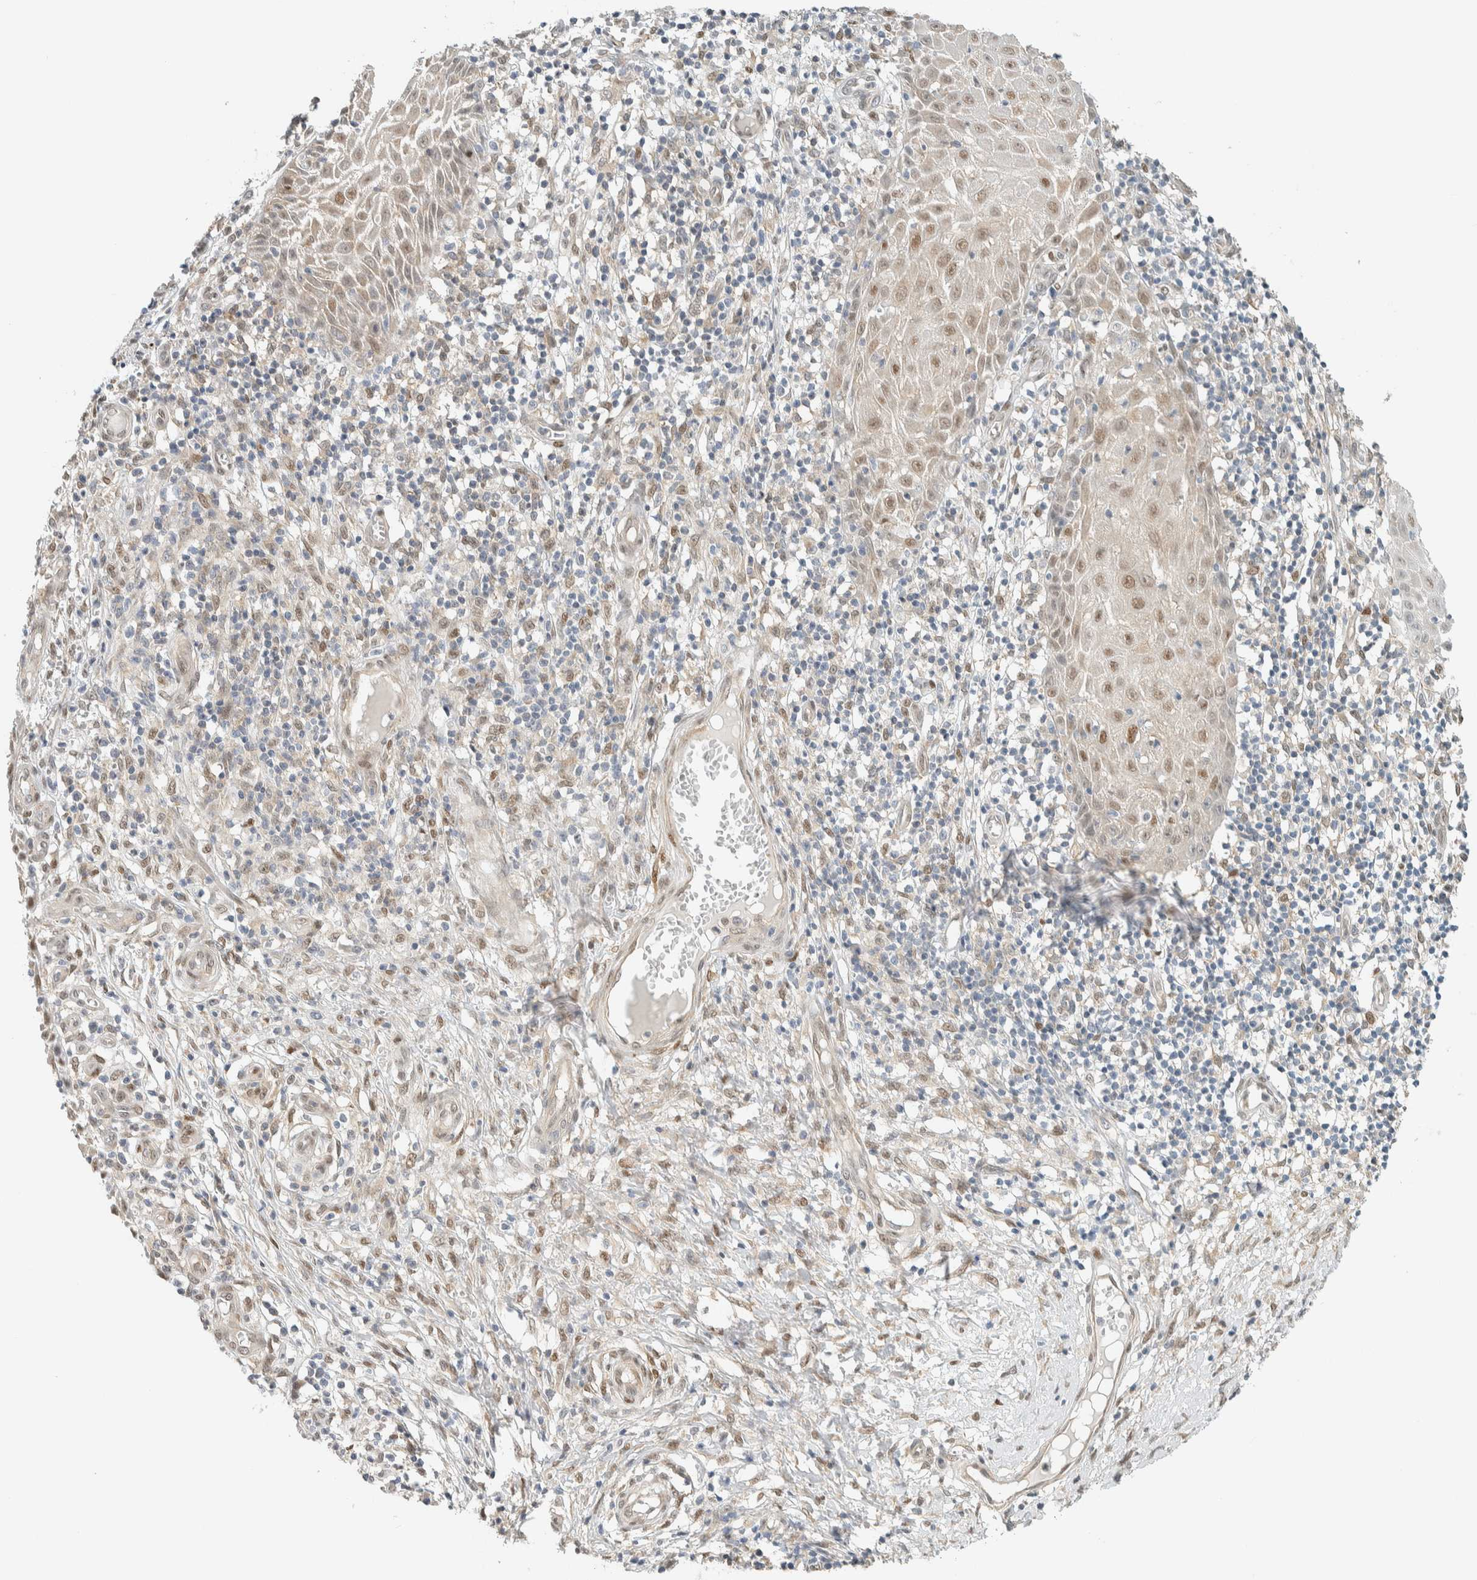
{"staining": {"intensity": "weak", "quantity": ">75%", "location": "nuclear"}, "tissue": "skin cancer", "cell_type": "Tumor cells", "image_type": "cancer", "snomed": [{"axis": "morphology", "description": "Squamous cell carcinoma, NOS"}, {"axis": "topography", "description": "Skin"}], "caption": "Approximately >75% of tumor cells in human skin squamous cell carcinoma show weak nuclear protein positivity as visualized by brown immunohistochemical staining.", "gene": "TFE3", "patient": {"sex": "female", "age": 73}}